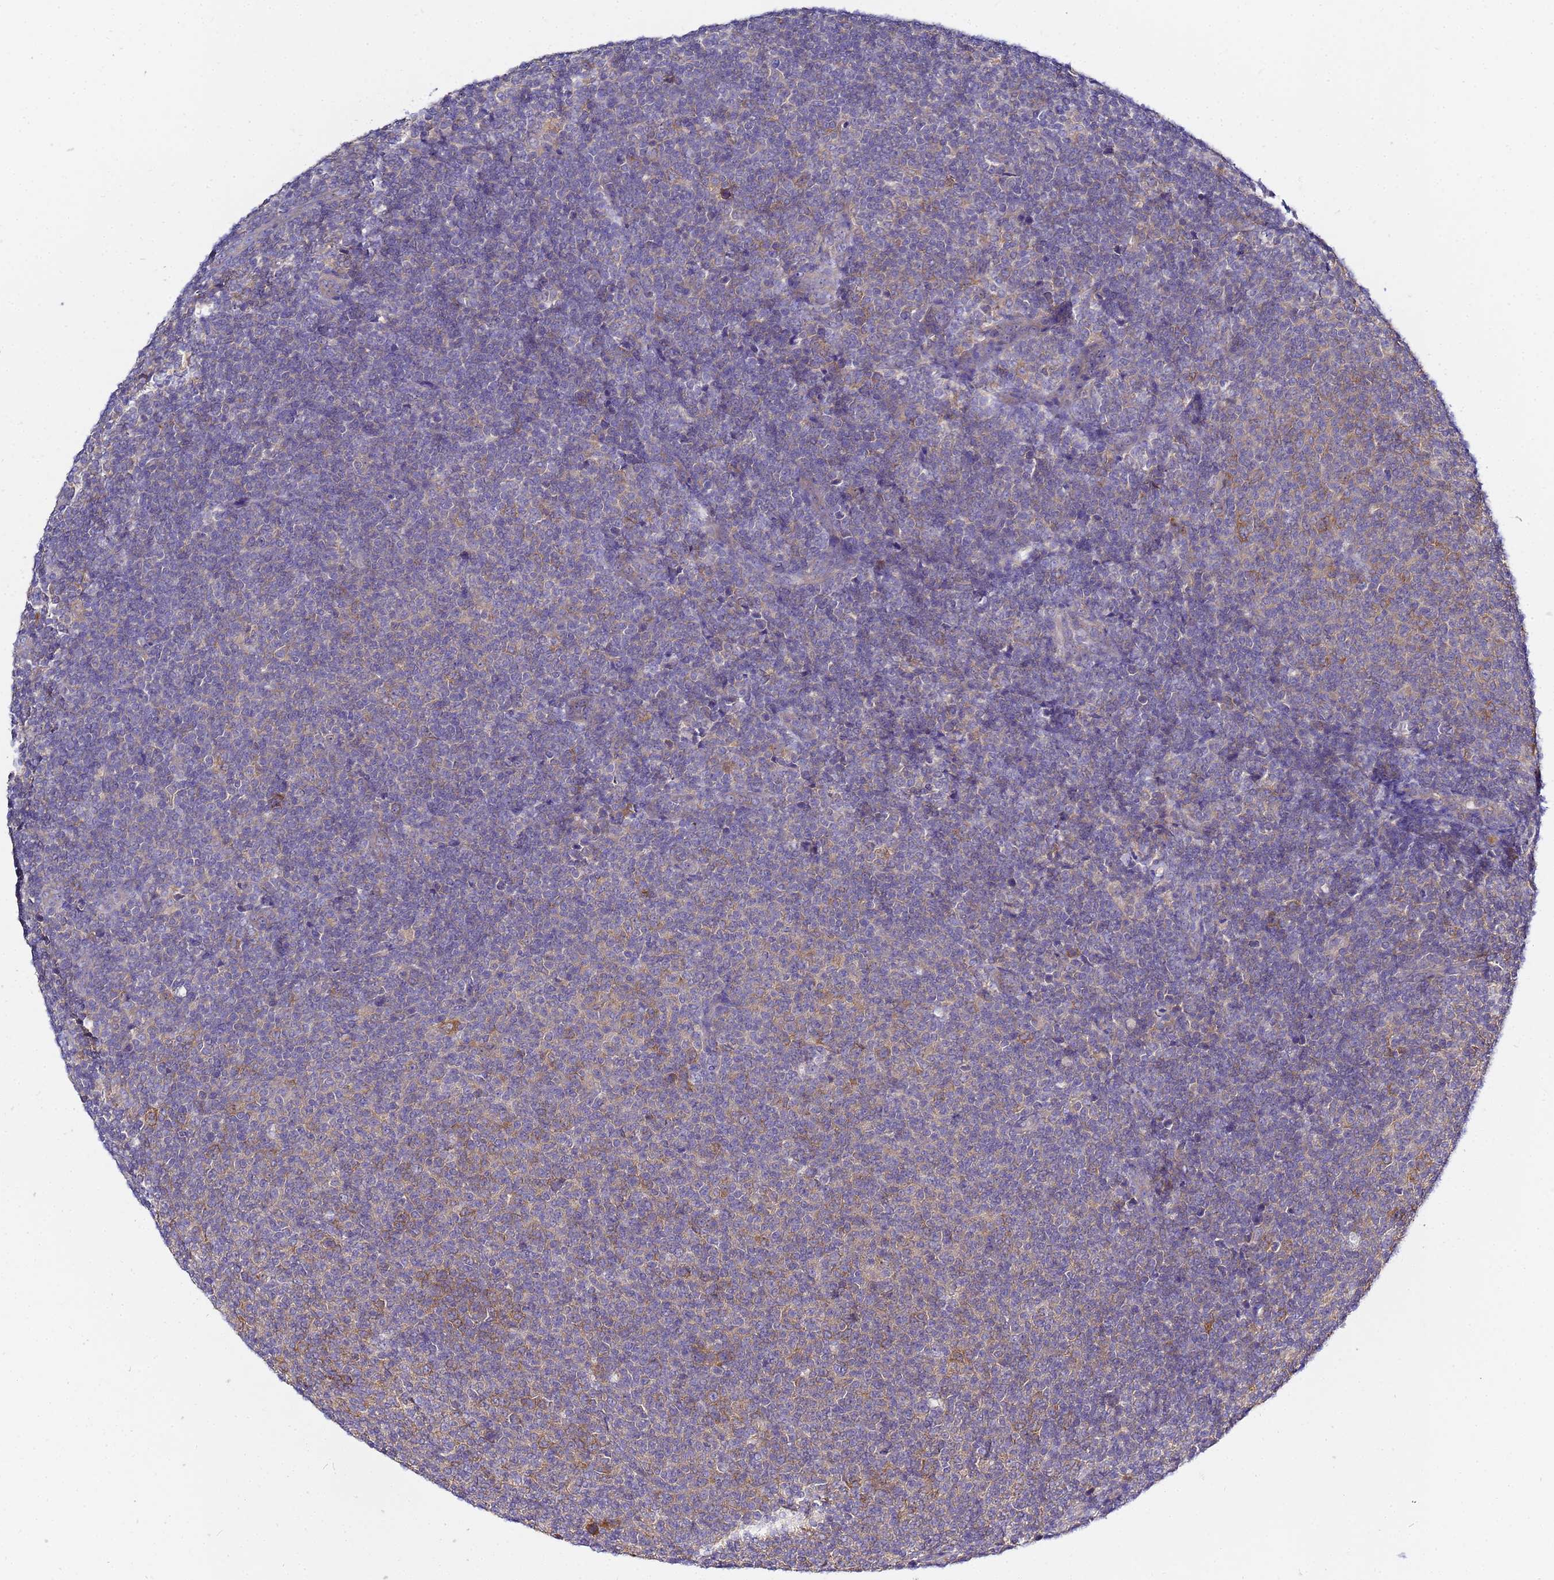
{"staining": {"intensity": "weak", "quantity": "<25%", "location": "cytoplasmic/membranous"}, "tissue": "lymphoma", "cell_type": "Tumor cells", "image_type": "cancer", "snomed": [{"axis": "morphology", "description": "Malignant lymphoma, non-Hodgkin's type, Low grade"}, {"axis": "topography", "description": "Lymph node"}], "caption": "The histopathology image exhibits no staining of tumor cells in lymphoma. (DAB (3,3'-diaminobenzidine) IHC visualized using brightfield microscopy, high magnification).", "gene": "LENG1", "patient": {"sex": "male", "age": 66}}